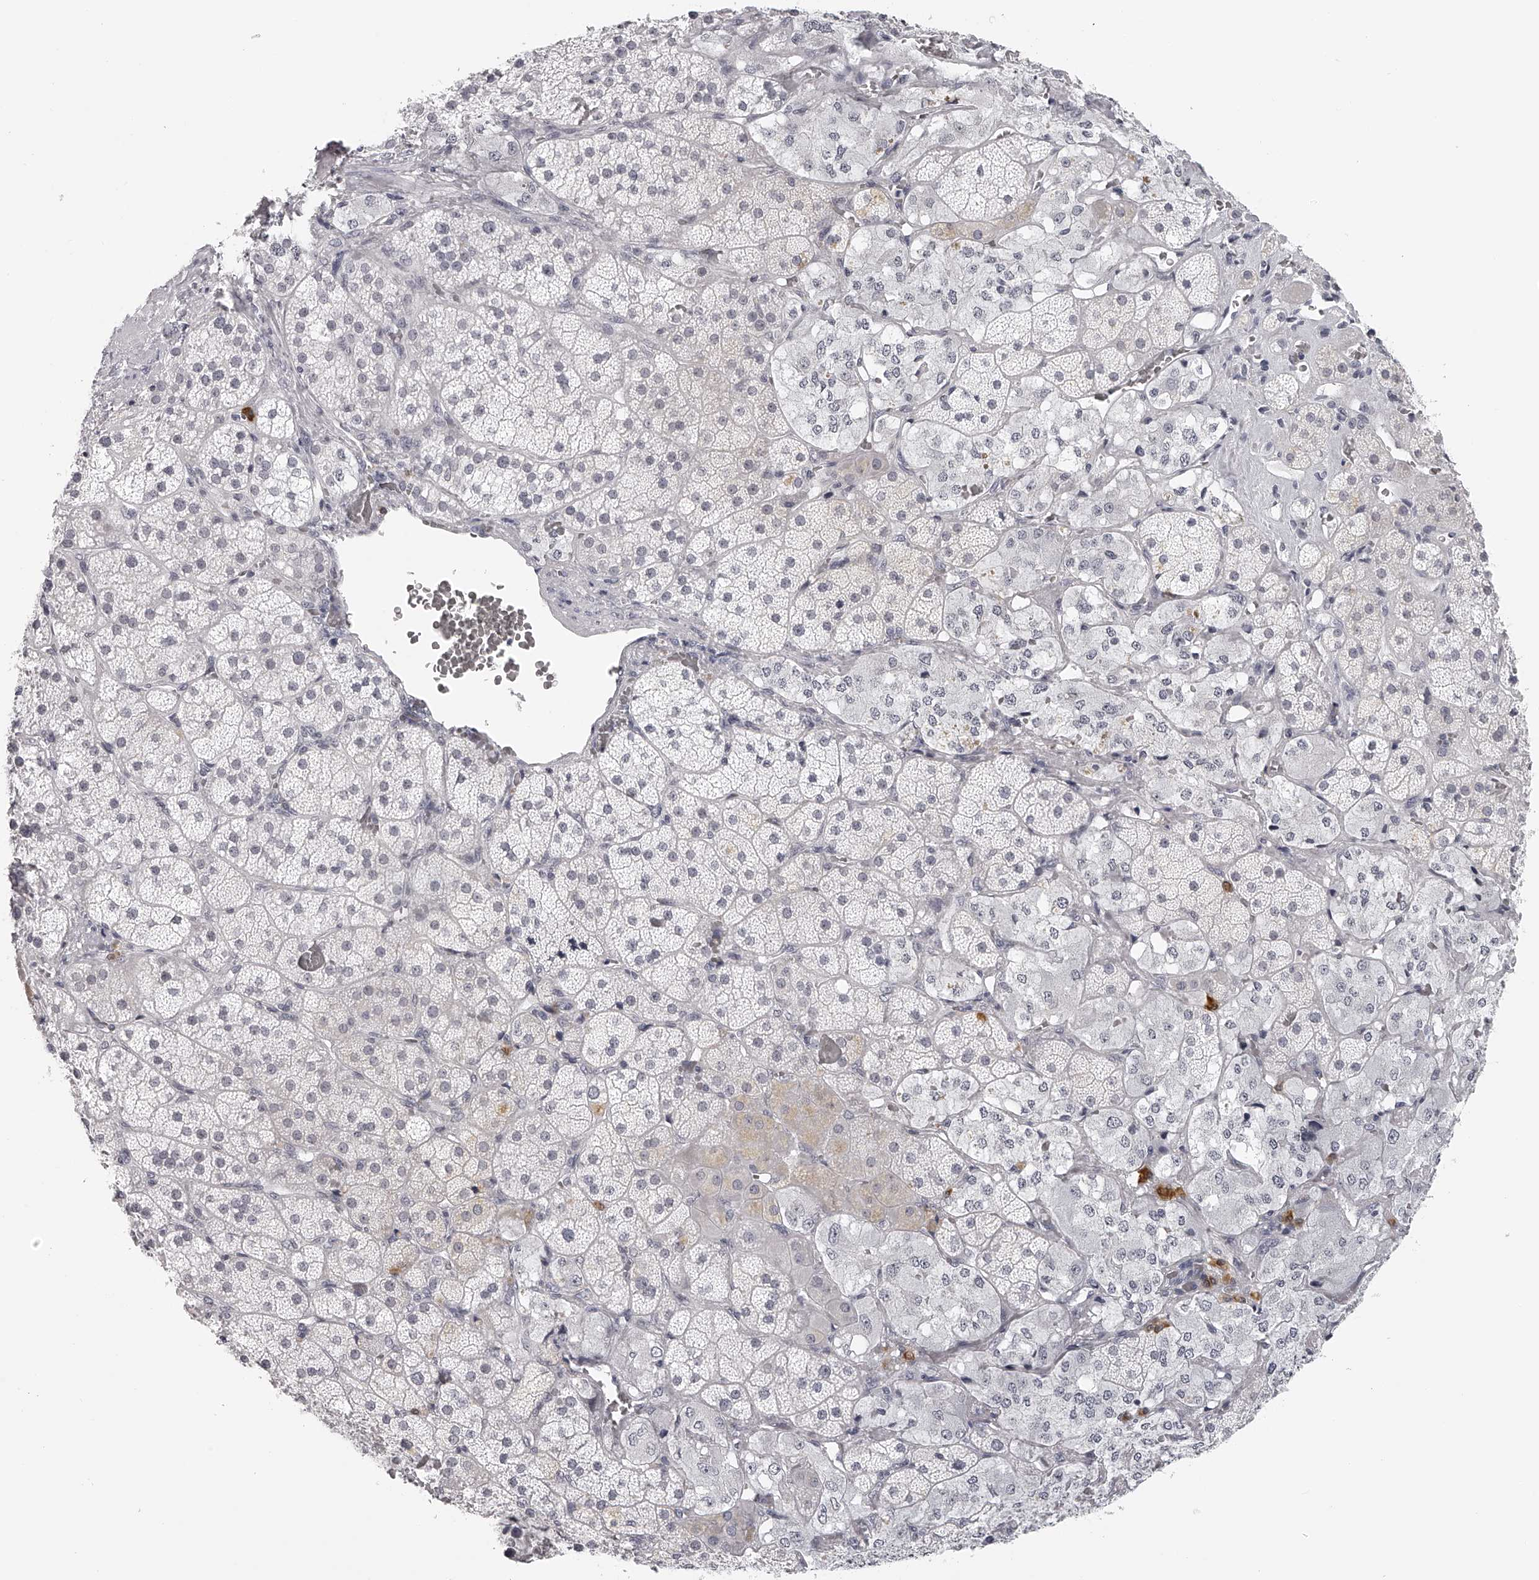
{"staining": {"intensity": "negative", "quantity": "none", "location": "none"}, "tissue": "adrenal gland", "cell_type": "Glandular cells", "image_type": "normal", "snomed": [{"axis": "morphology", "description": "Normal tissue, NOS"}, {"axis": "topography", "description": "Adrenal gland"}], "caption": "Immunohistochemistry (IHC) of benign adrenal gland displays no positivity in glandular cells.", "gene": "SEC11C", "patient": {"sex": "male", "age": 57}}